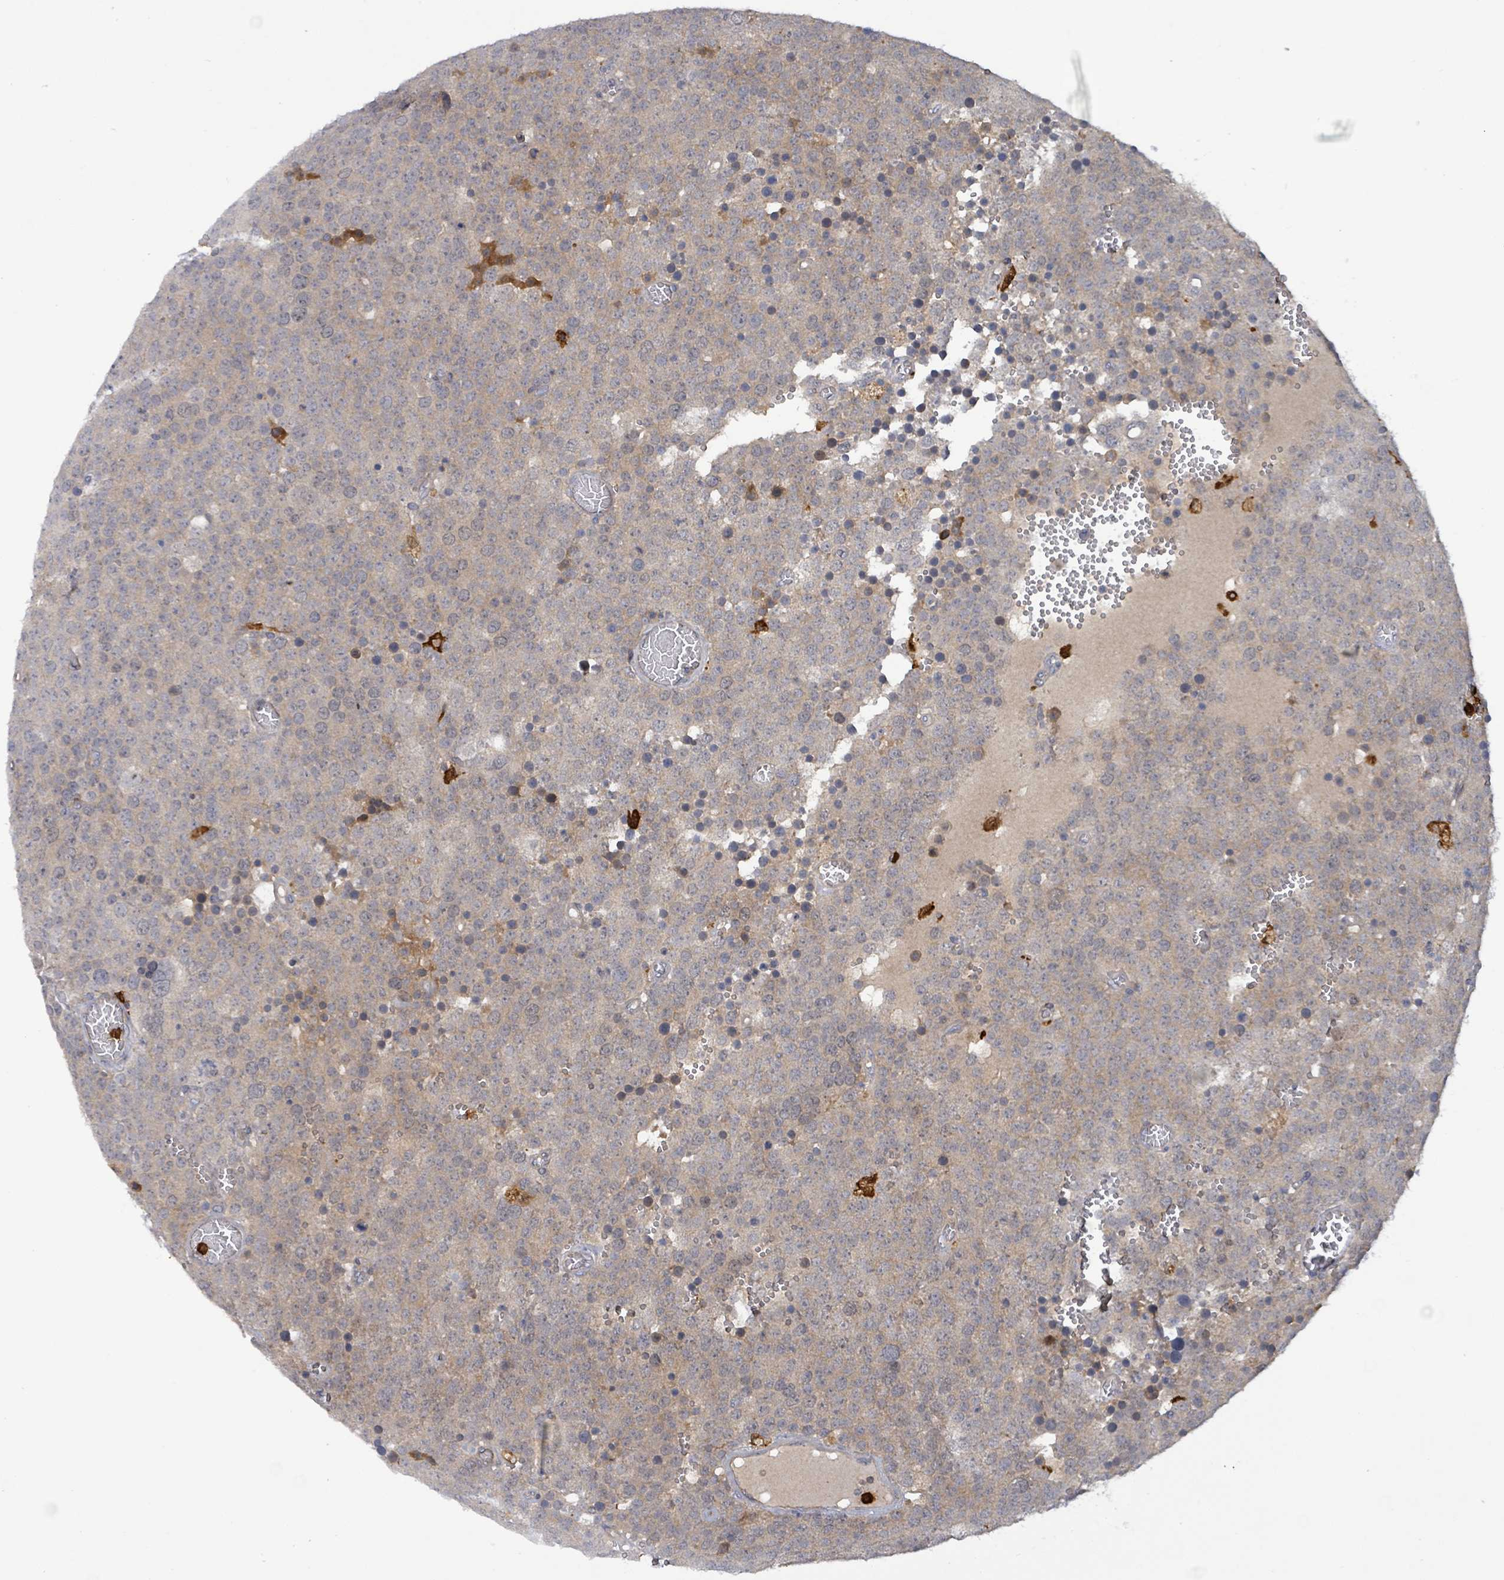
{"staining": {"intensity": "weak", "quantity": "25%-75%", "location": "cytoplasmic/membranous"}, "tissue": "testis cancer", "cell_type": "Tumor cells", "image_type": "cancer", "snomed": [{"axis": "morphology", "description": "Normal tissue, NOS"}, {"axis": "morphology", "description": "Seminoma, NOS"}, {"axis": "topography", "description": "Testis"}], "caption": "Protein expression analysis of human seminoma (testis) reveals weak cytoplasmic/membranous expression in about 25%-75% of tumor cells. The staining is performed using DAB (3,3'-diaminobenzidine) brown chromogen to label protein expression. The nuclei are counter-stained blue using hematoxylin.", "gene": "FAM210A", "patient": {"sex": "male", "age": 71}}